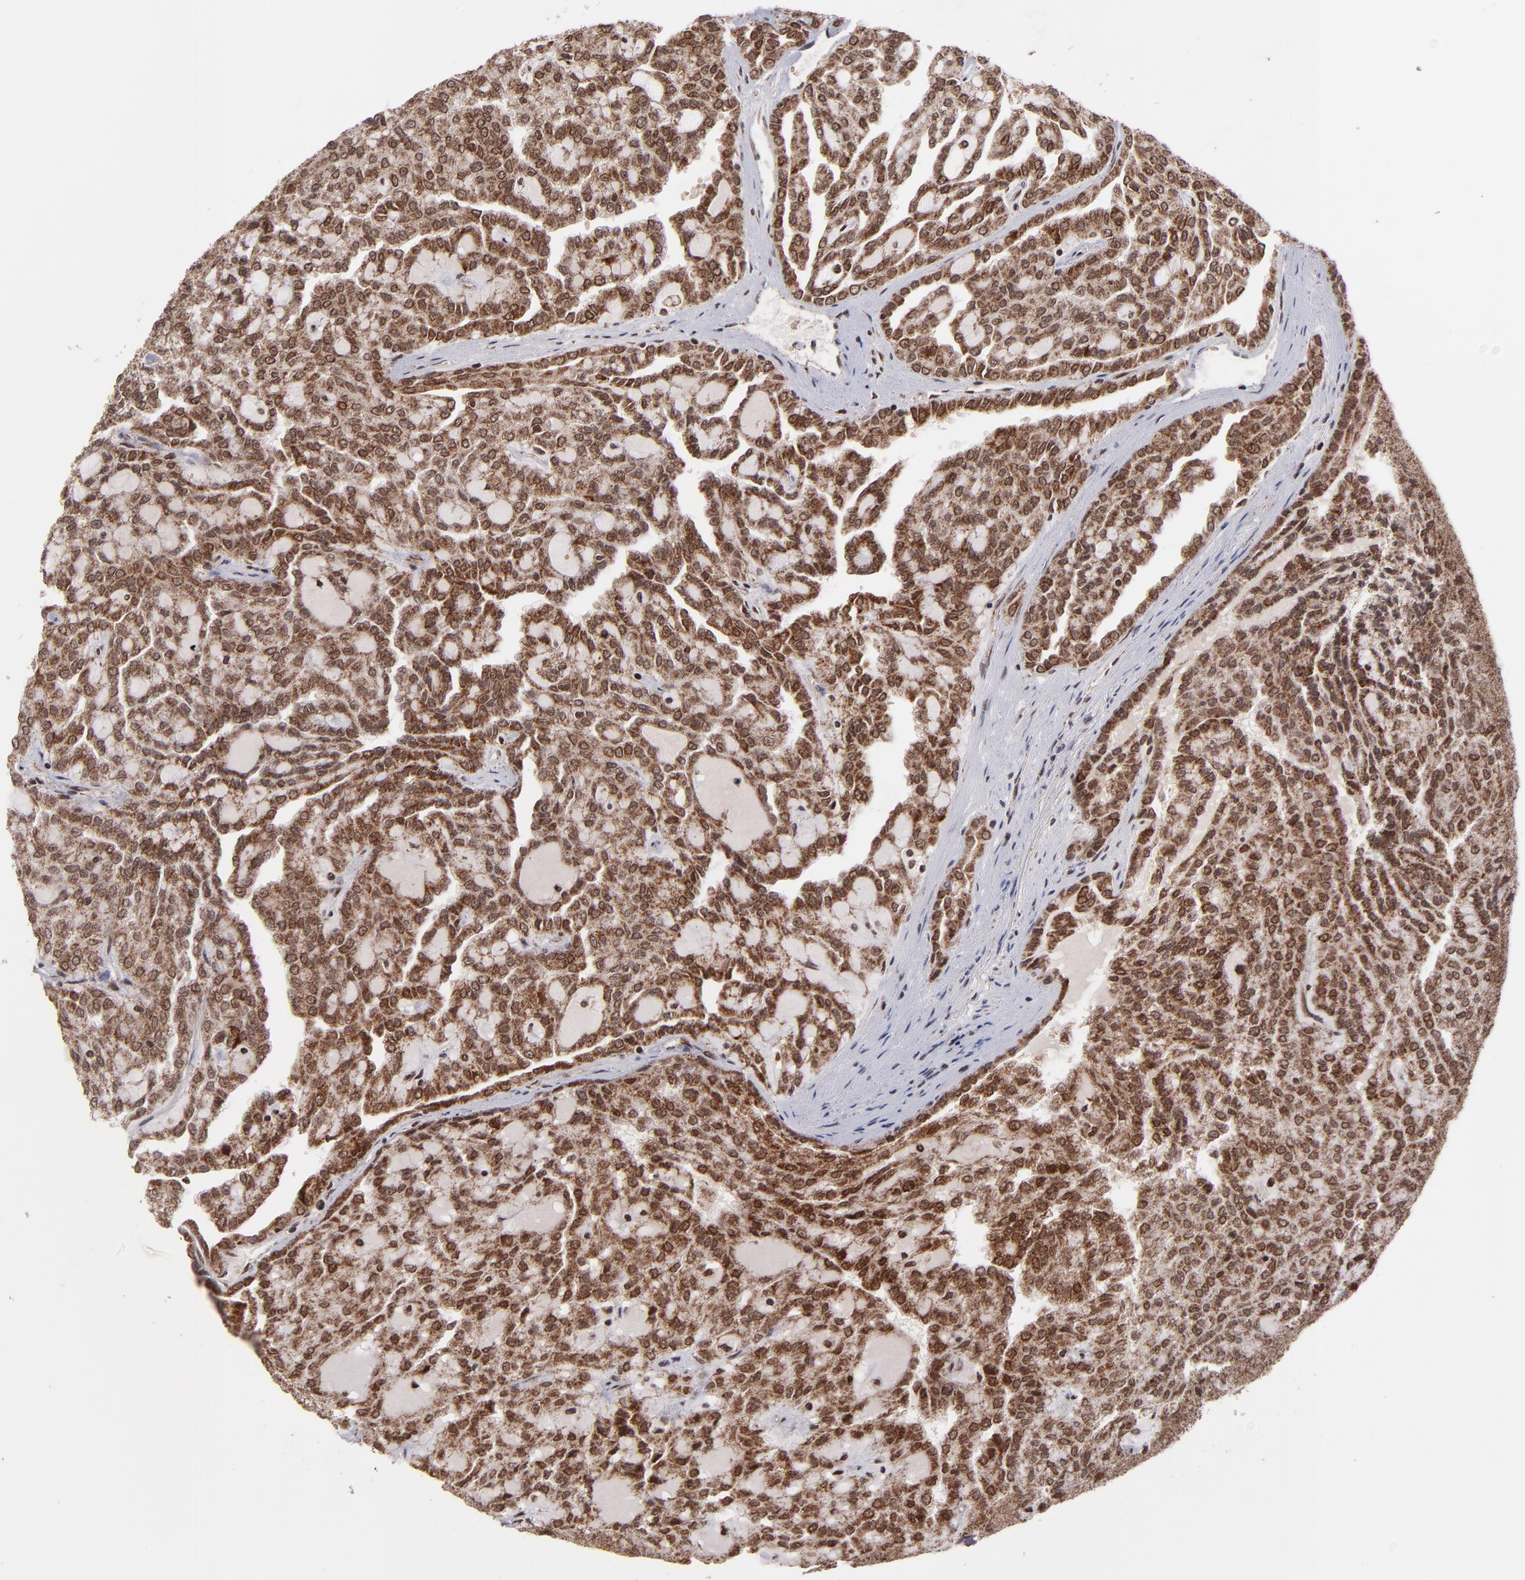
{"staining": {"intensity": "moderate", "quantity": ">75%", "location": "cytoplasmic/membranous,nuclear"}, "tissue": "renal cancer", "cell_type": "Tumor cells", "image_type": "cancer", "snomed": [{"axis": "morphology", "description": "Adenocarcinoma, NOS"}, {"axis": "topography", "description": "Kidney"}], "caption": "Tumor cells show medium levels of moderate cytoplasmic/membranous and nuclear staining in approximately >75% of cells in human renal cancer.", "gene": "TOP1MT", "patient": {"sex": "male", "age": 63}}